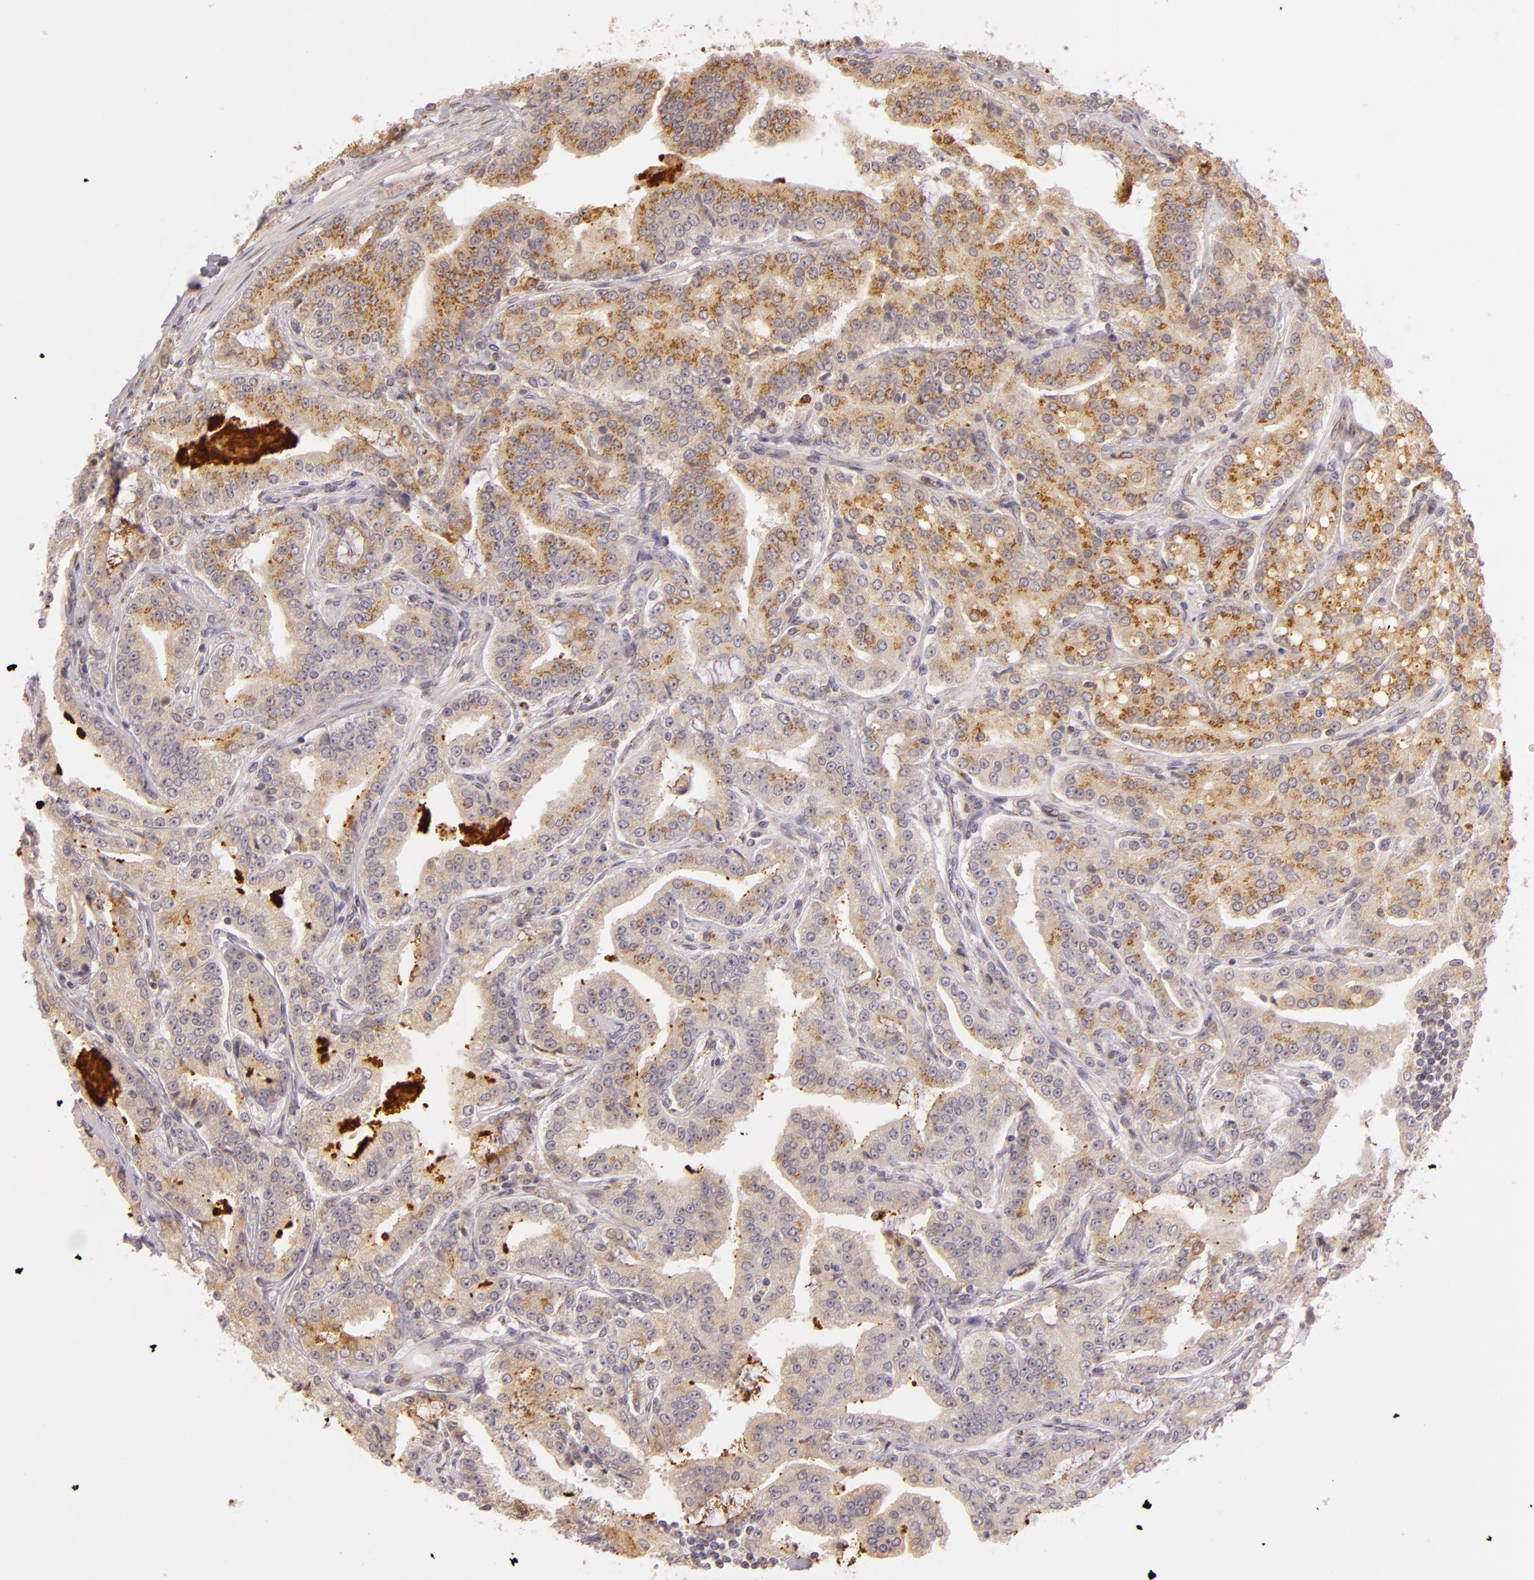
{"staining": {"intensity": "moderate", "quantity": ">75%", "location": "cytoplasmic/membranous"}, "tissue": "prostate cancer", "cell_type": "Tumor cells", "image_type": "cancer", "snomed": [{"axis": "morphology", "description": "Adenocarcinoma, Medium grade"}, {"axis": "topography", "description": "Prostate"}], "caption": "Protein analysis of prostate adenocarcinoma (medium-grade) tissue displays moderate cytoplasmic/membranous expression in about >75% of tumor cells.", "gene": "LGMN", "patient": {"sex": "male", "age": 72}}